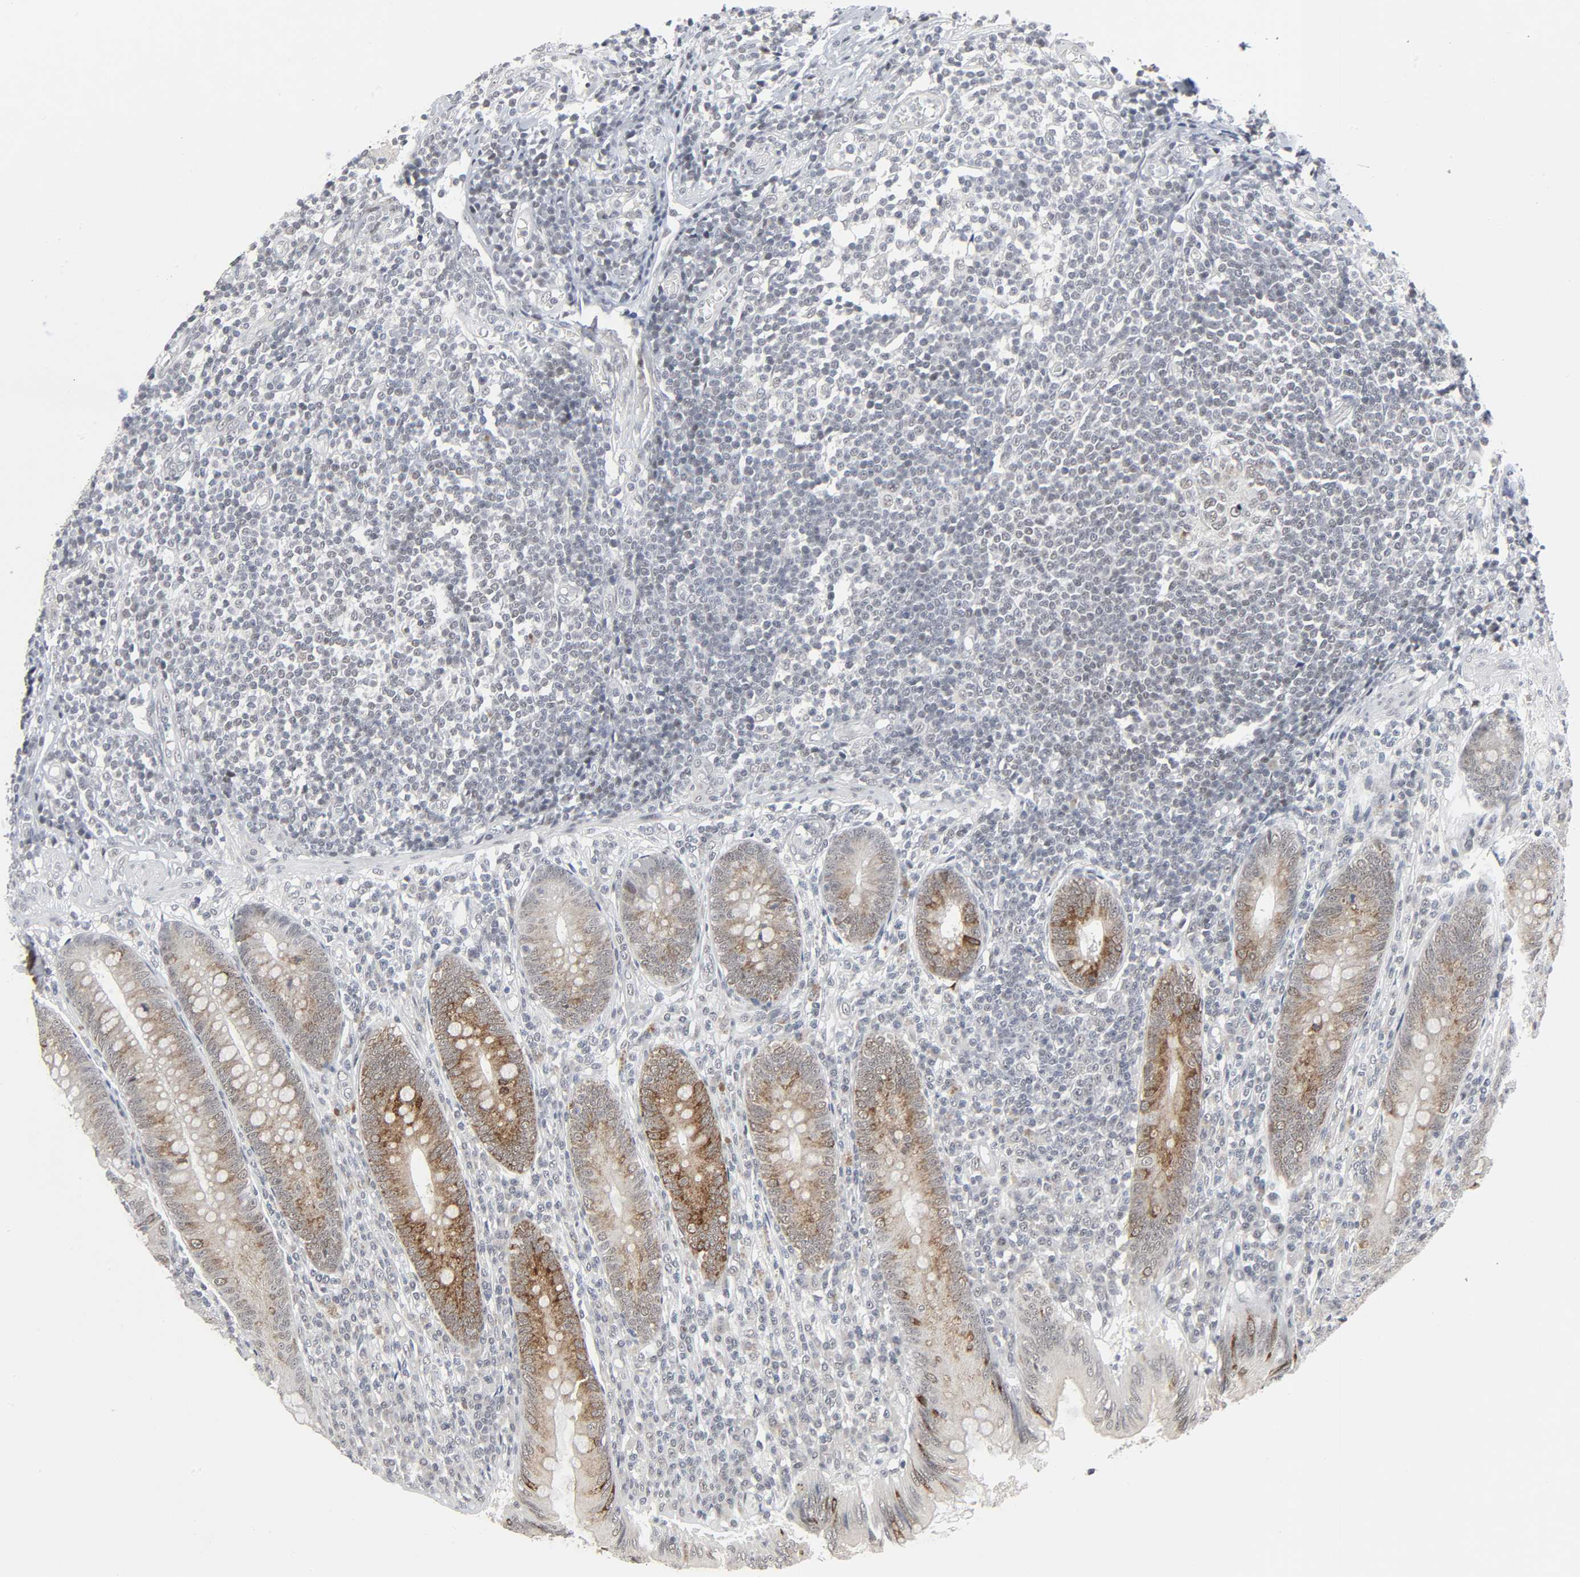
{"staining": {"intensity": "weak", "quantity": "25%-75%", "location": "cytoplasmic/membranous"}, "tissue": "appendix", "cell_type": "Glandular cells", "image_type": "normal", "snomed": [{"axis": "morphology", "description": "Normal tissue, NOS"}, {"axis": "morphology", "description": "Inflammation, NOS"}, {"axis": "topography", "description": "Appendix"}], "caption": "Human appendix stained with a protein marker demonstrates weak staining in glandular cells.", "gene": "MUC1", "patient": {"sex": "male", "age": 46}}